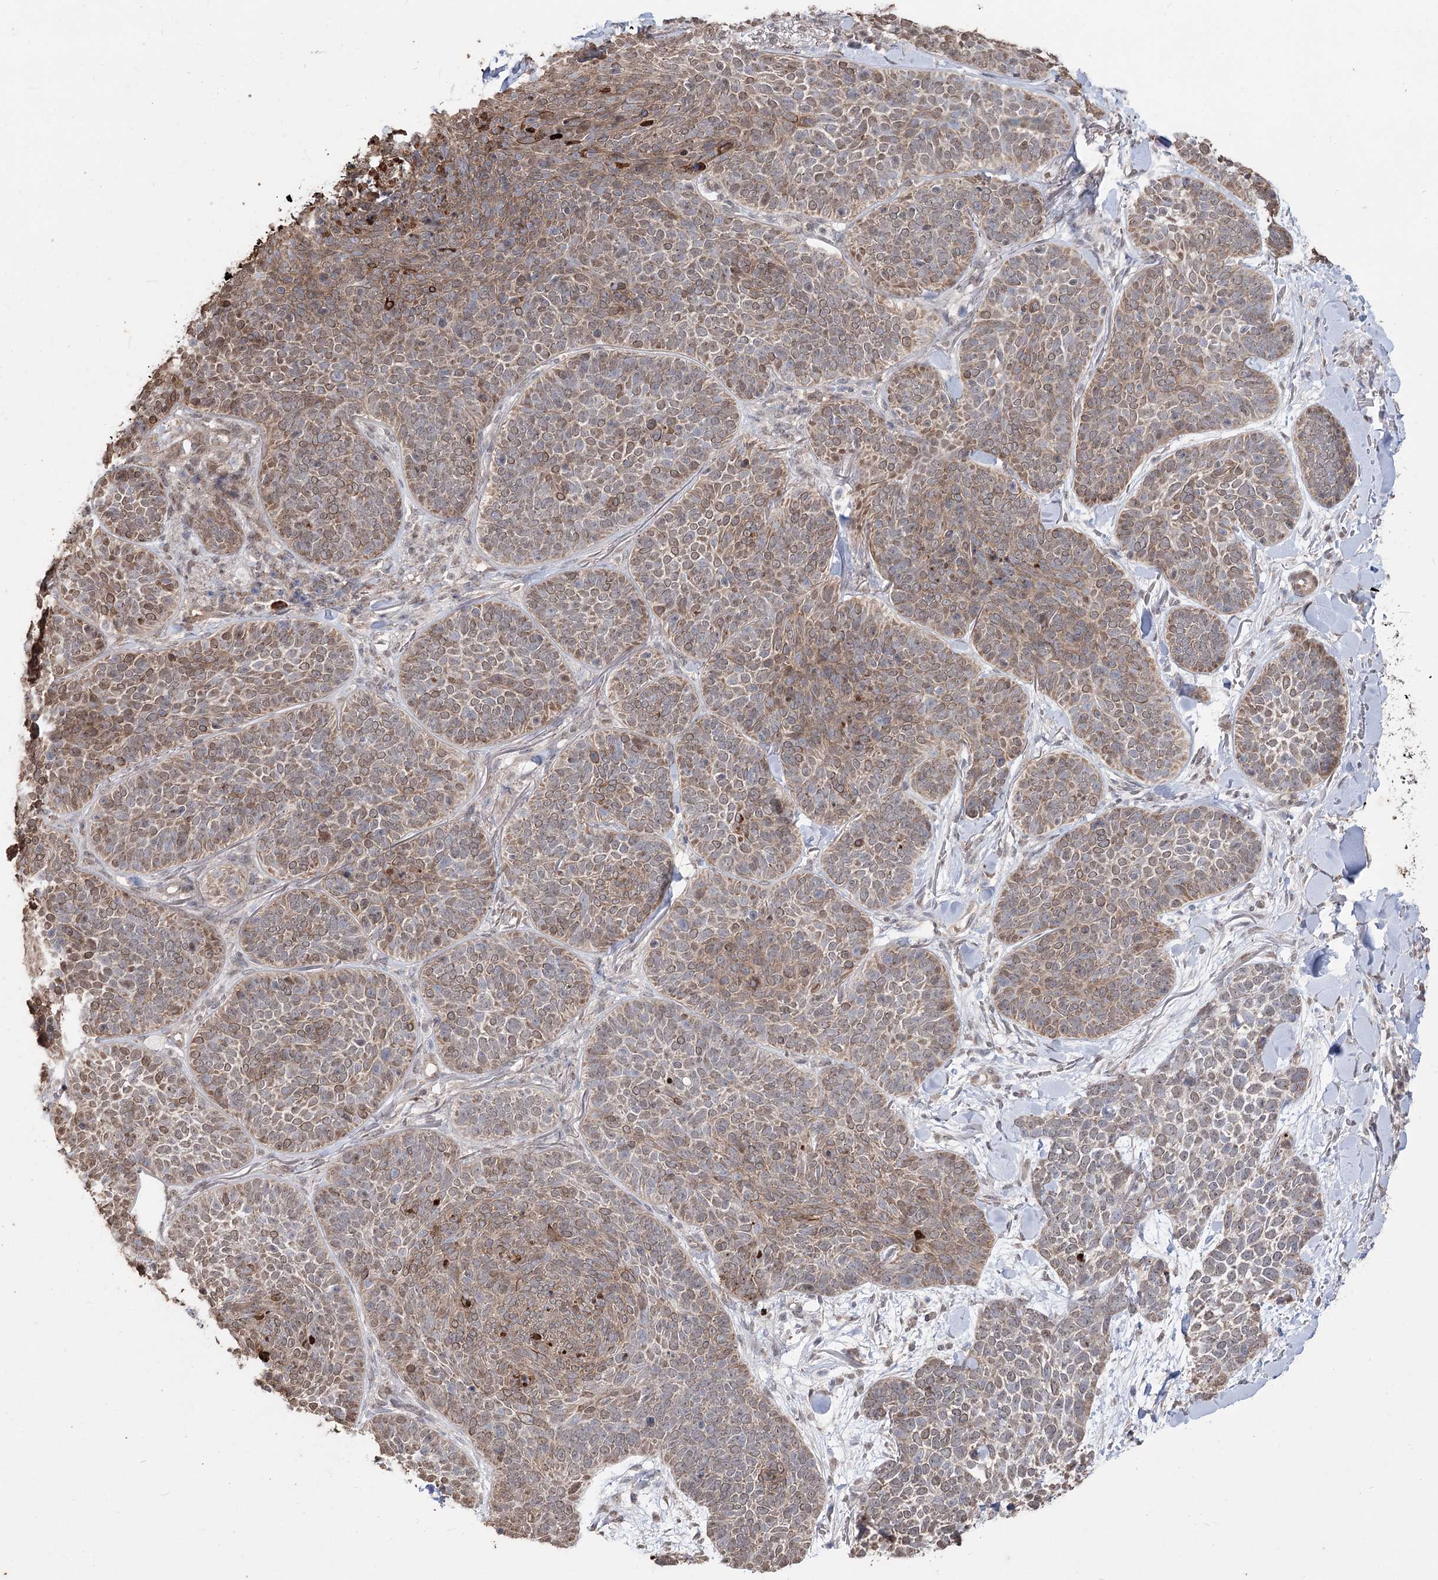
{"staining": {"intensity": "moderate", "quantity": ">75%", "location": "cytoplasmic/membranous"}, "tissue": "skin cancer", "cell_type": "Tumor cells", "image_type": "cancer", "snomed": [{"axis": "morphology", "description": "Basal cell carcinoma"}, {"axis": "topography", "description": "Skin"}], "caption": "Basal cell carcinoma (skin) stained with immunohistochemistry (IHC) exhibits moderate cytoplasmic/membranous positivity in about >75% of tumor cells. Using DAB (brown) and hematoxylin (blue) stains, captured at high magnification using brightfield microscopy.", "gene": "ZSCAN23", "patient": {"sex": "male", "age": 85}}